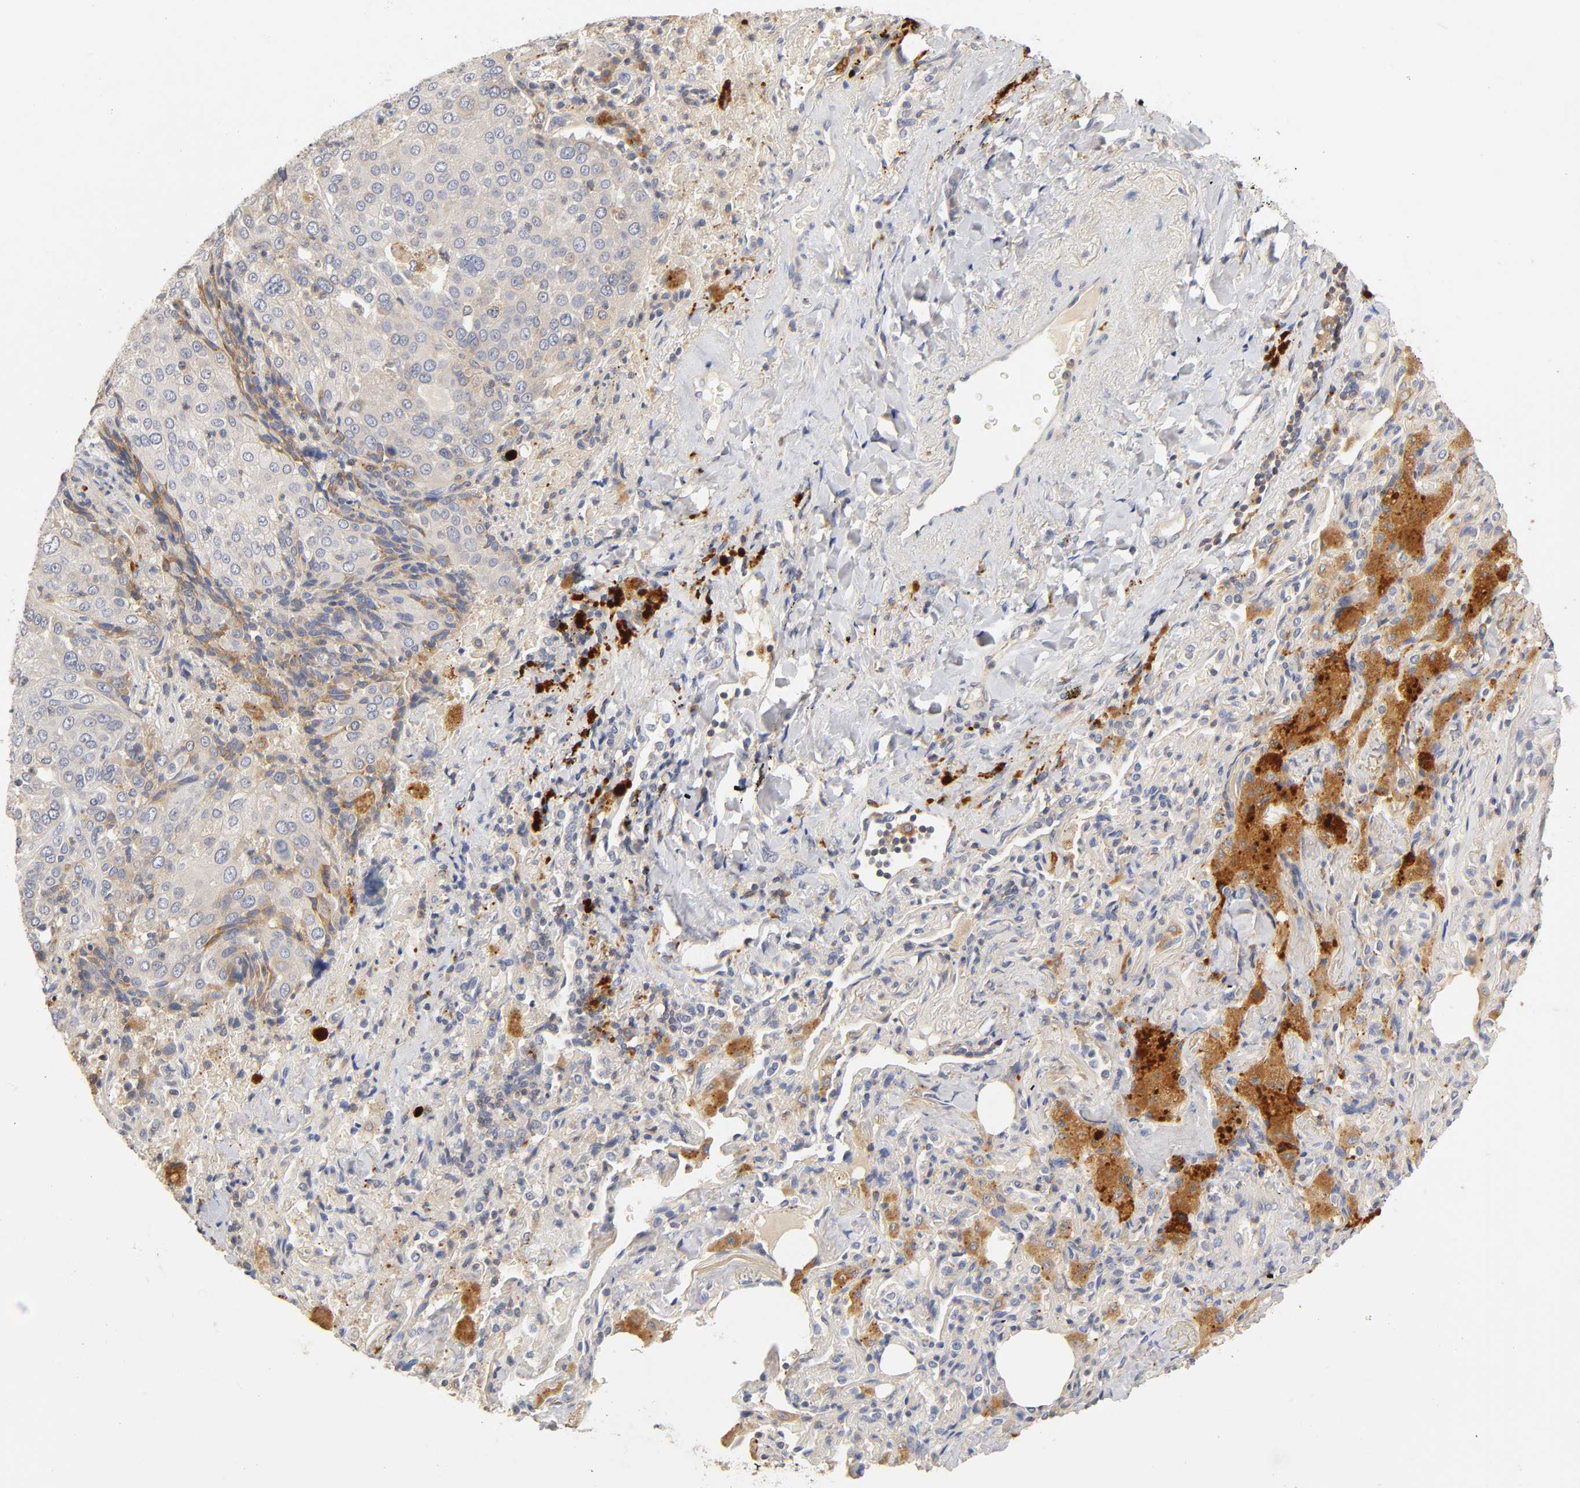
{"staining": {"intensity": "negative", "quantity": "none", "location": "none"}, "tissue": "lung cancer", "cell_type": "Tumor cells", "image_type": "cancer", "snomed": [{"axis": "morphology", "description": "Squamous cell carcinoma, NOS"}, {"axis": "topography", "description": "Lung"}], "caption": "DAB (3,3'-diaminobenzidine) immunohistochemical staining of lung squamous cell carcinoma displays no significant expression in tumor cells.", "gene": "RHOA", "patient": {"sex": "male", "age": 54}}